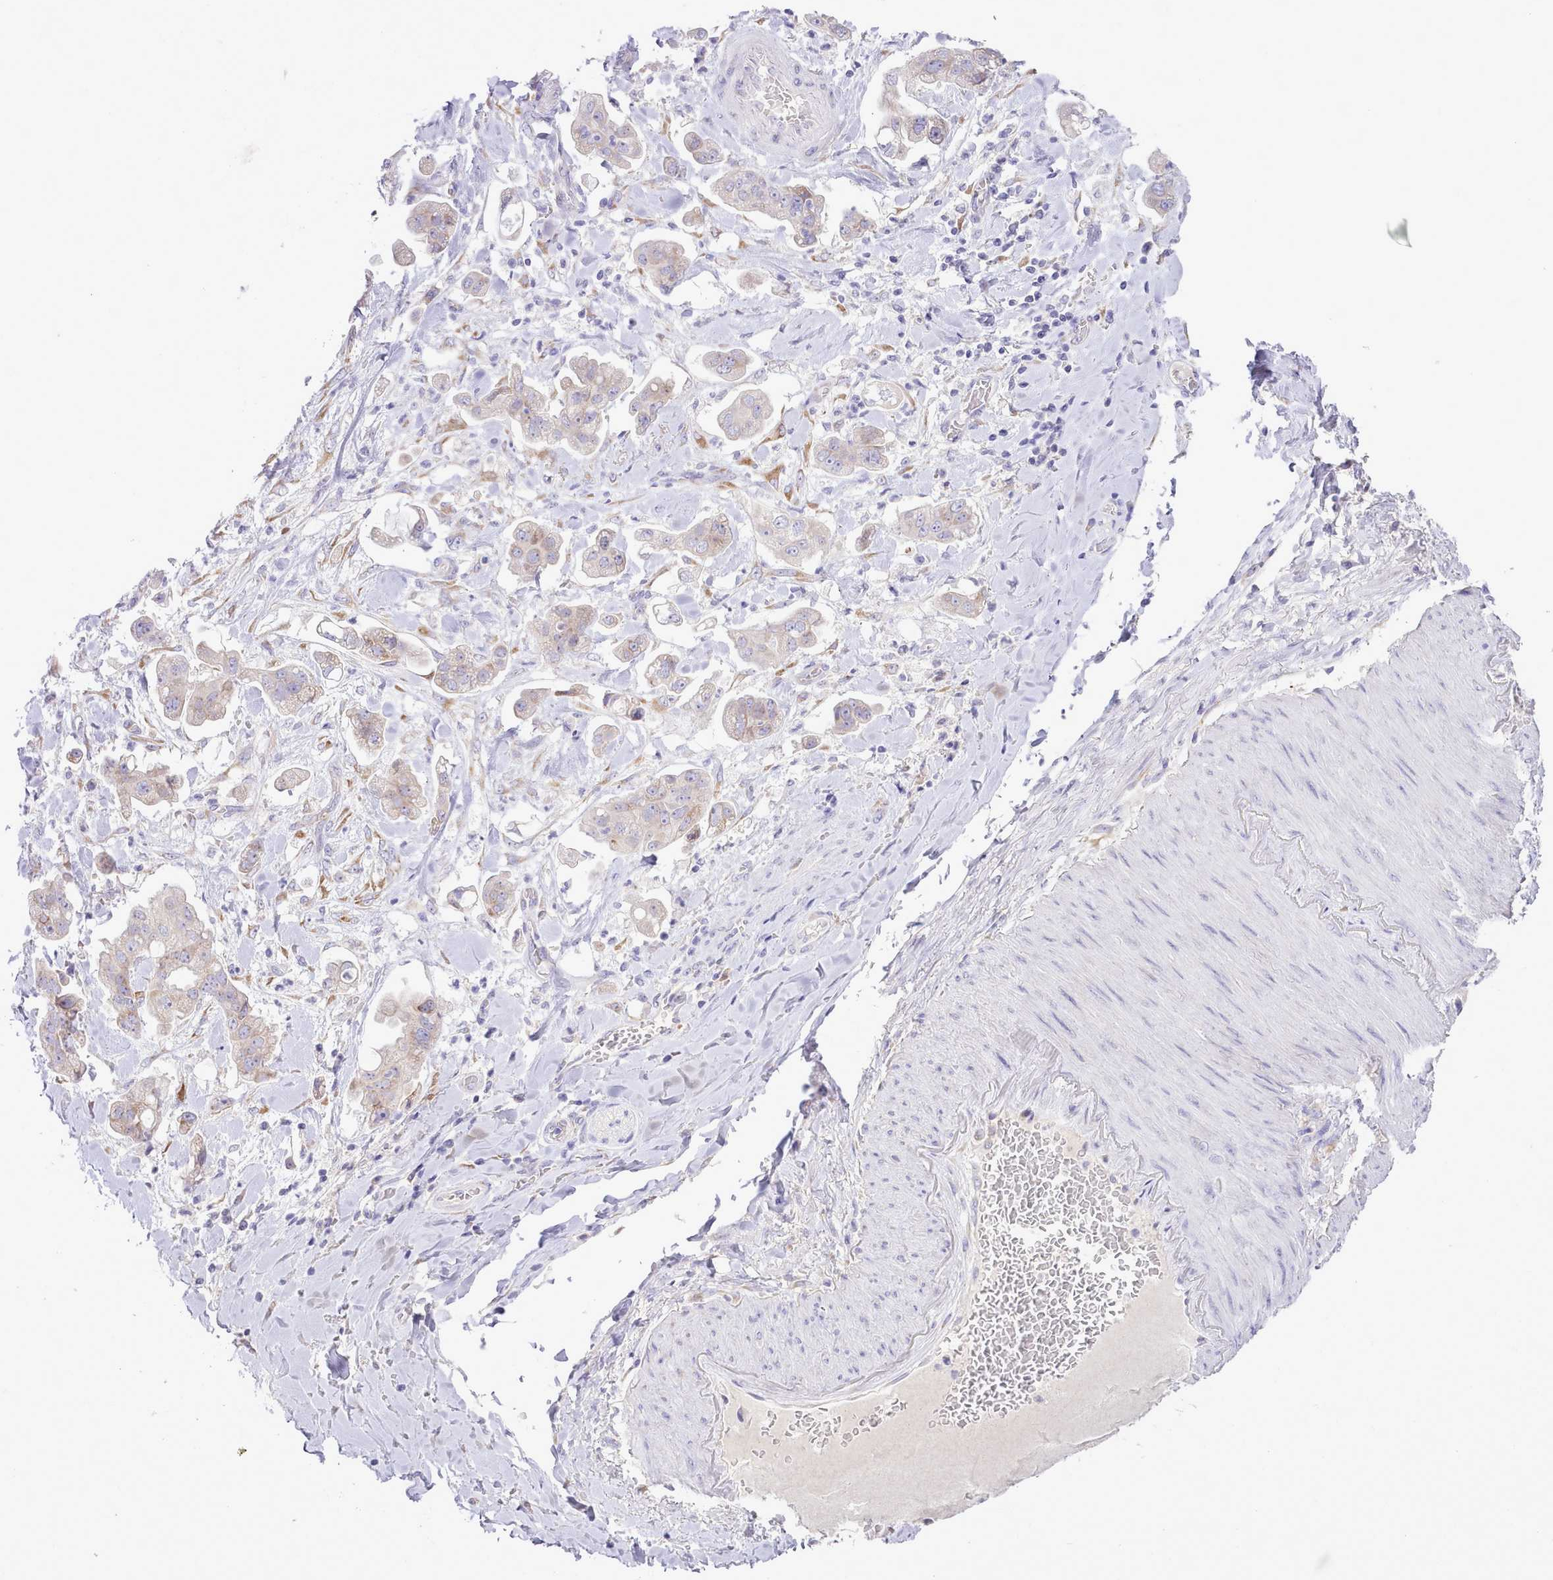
{"staining": {"intensity": "weak", "quantity": "25%-75%", "location": "cytoplasmic/membranous"}, "tissue": "stomach cancer", "cell_type": "Tumor cells", "image_type": "cancer", "snomed": [{"axis": "morphology", "description": "Adenocarcinoma, NOS"}, {"axis": "topography", "description": "Stomach"}], "caption": "High-magnification brightfield microscopy of stomach cancer stained with DAB (3,3'-diaminobenzidine) (brown) and counterstained with hematoxylin (blue). tumor cells exhibit weak cytoplasmic/membranous positivity is appreciated in about25%-75% of cells. Using DAB (3,3'-diaminobenzidine) (brown) and hematoxylin (blue) stains, captured at high magnification using brightfield microscopy.", "gene": "CCL1", "patient": {"sex": "male", "age": 62}}